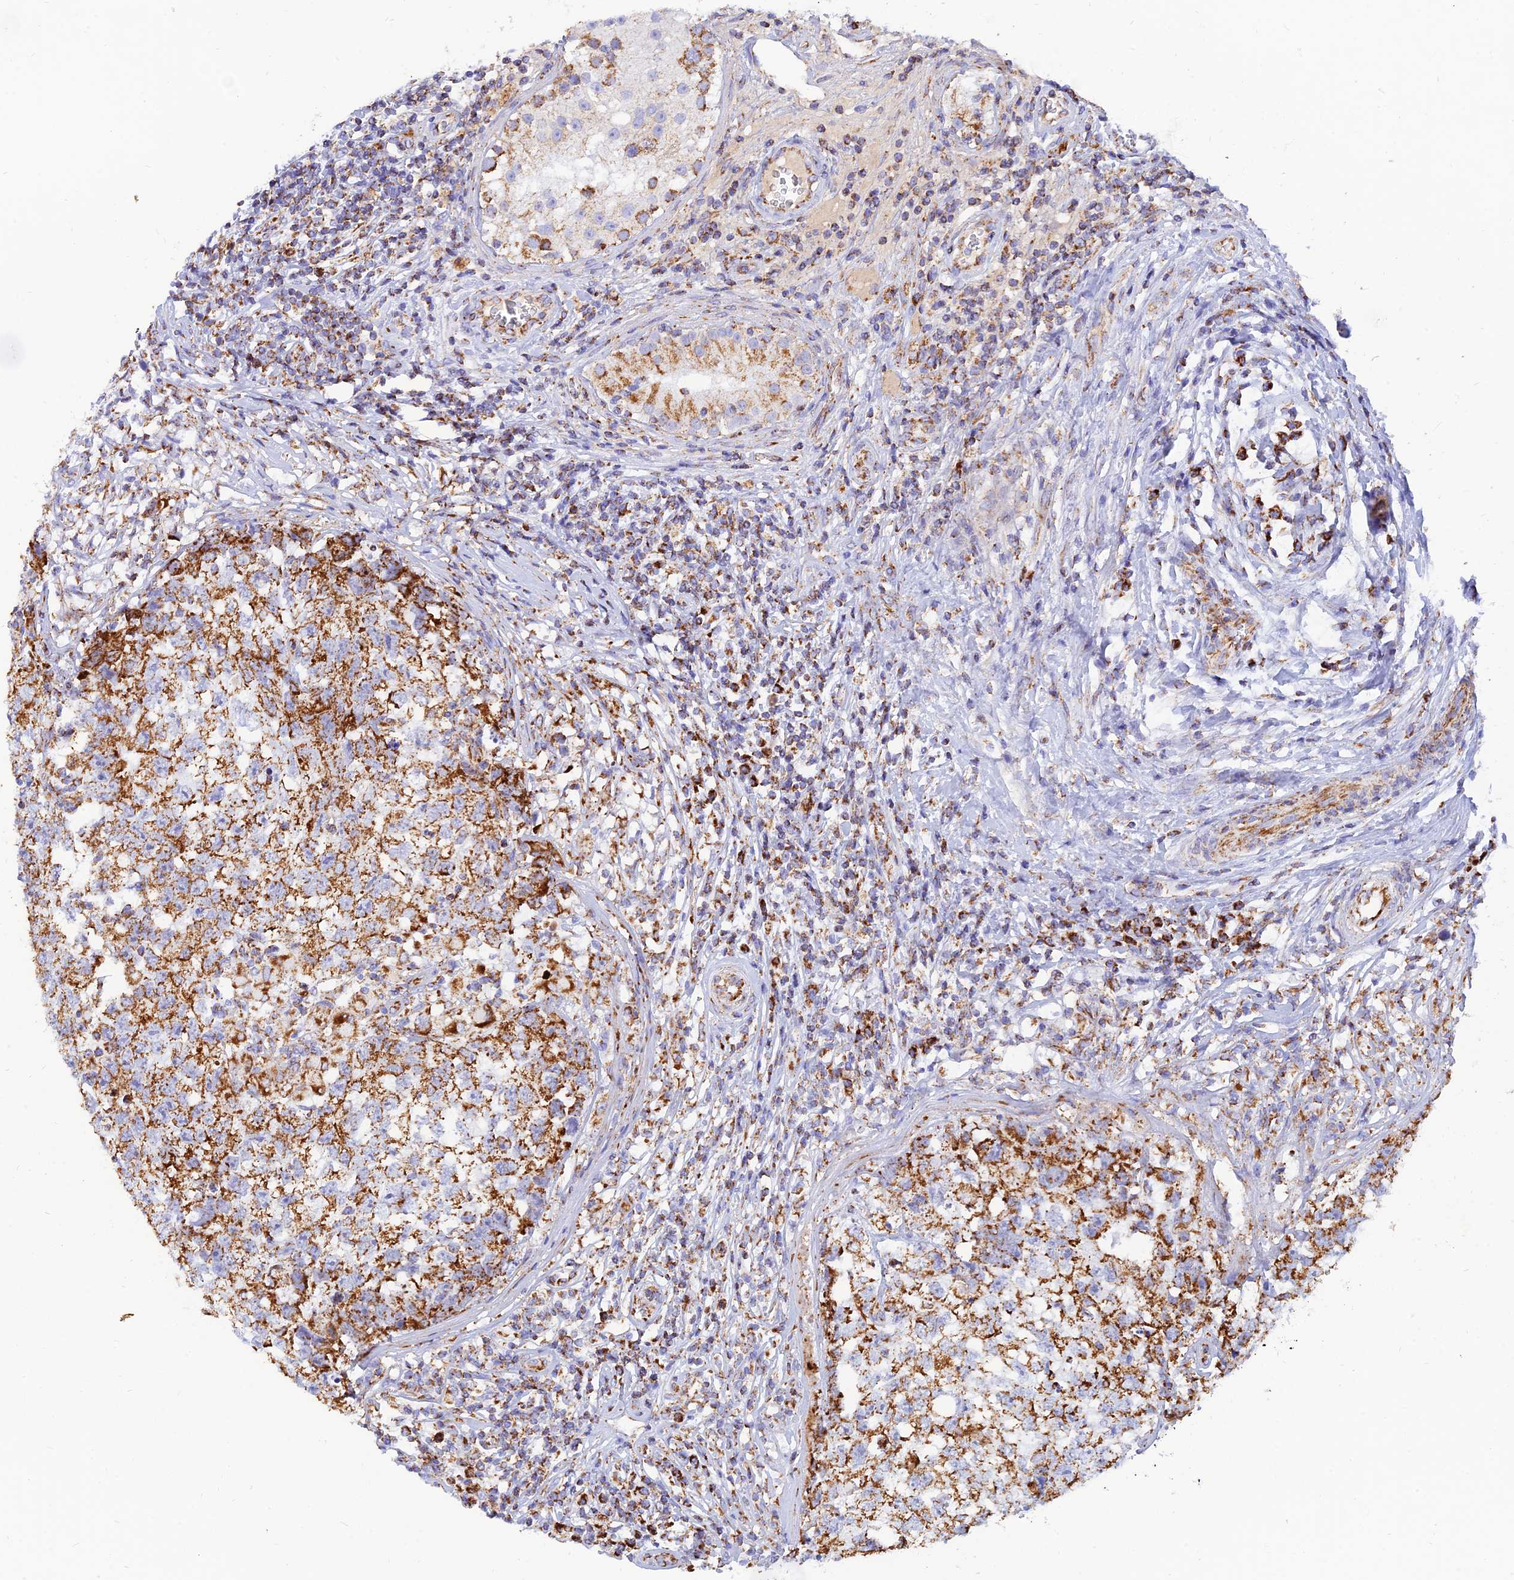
{"staining": {"intensity": "moderate", "quantity": ">75%", "location": "cytoplasmic/membranous"}, "tissue": "testis cancer", "cell_type": "Tumor cells", "image_type": "cancer", "snomed": [{"axis": "morphology", "description": "Seminoma, NOS"}, {"axis": "morphology", "description": "Carcinoma, Embryonal, NOS"}, {"axis": "topography", "description": "Testis"}], "caption": "Testis seminoma stained with a brown dye displays moderate cytoplasmic/membranous positive expression in approximately >75% of tumor cells.", "gene": "NDUFB6", "patient": {"sex": "male", "age": 29}}